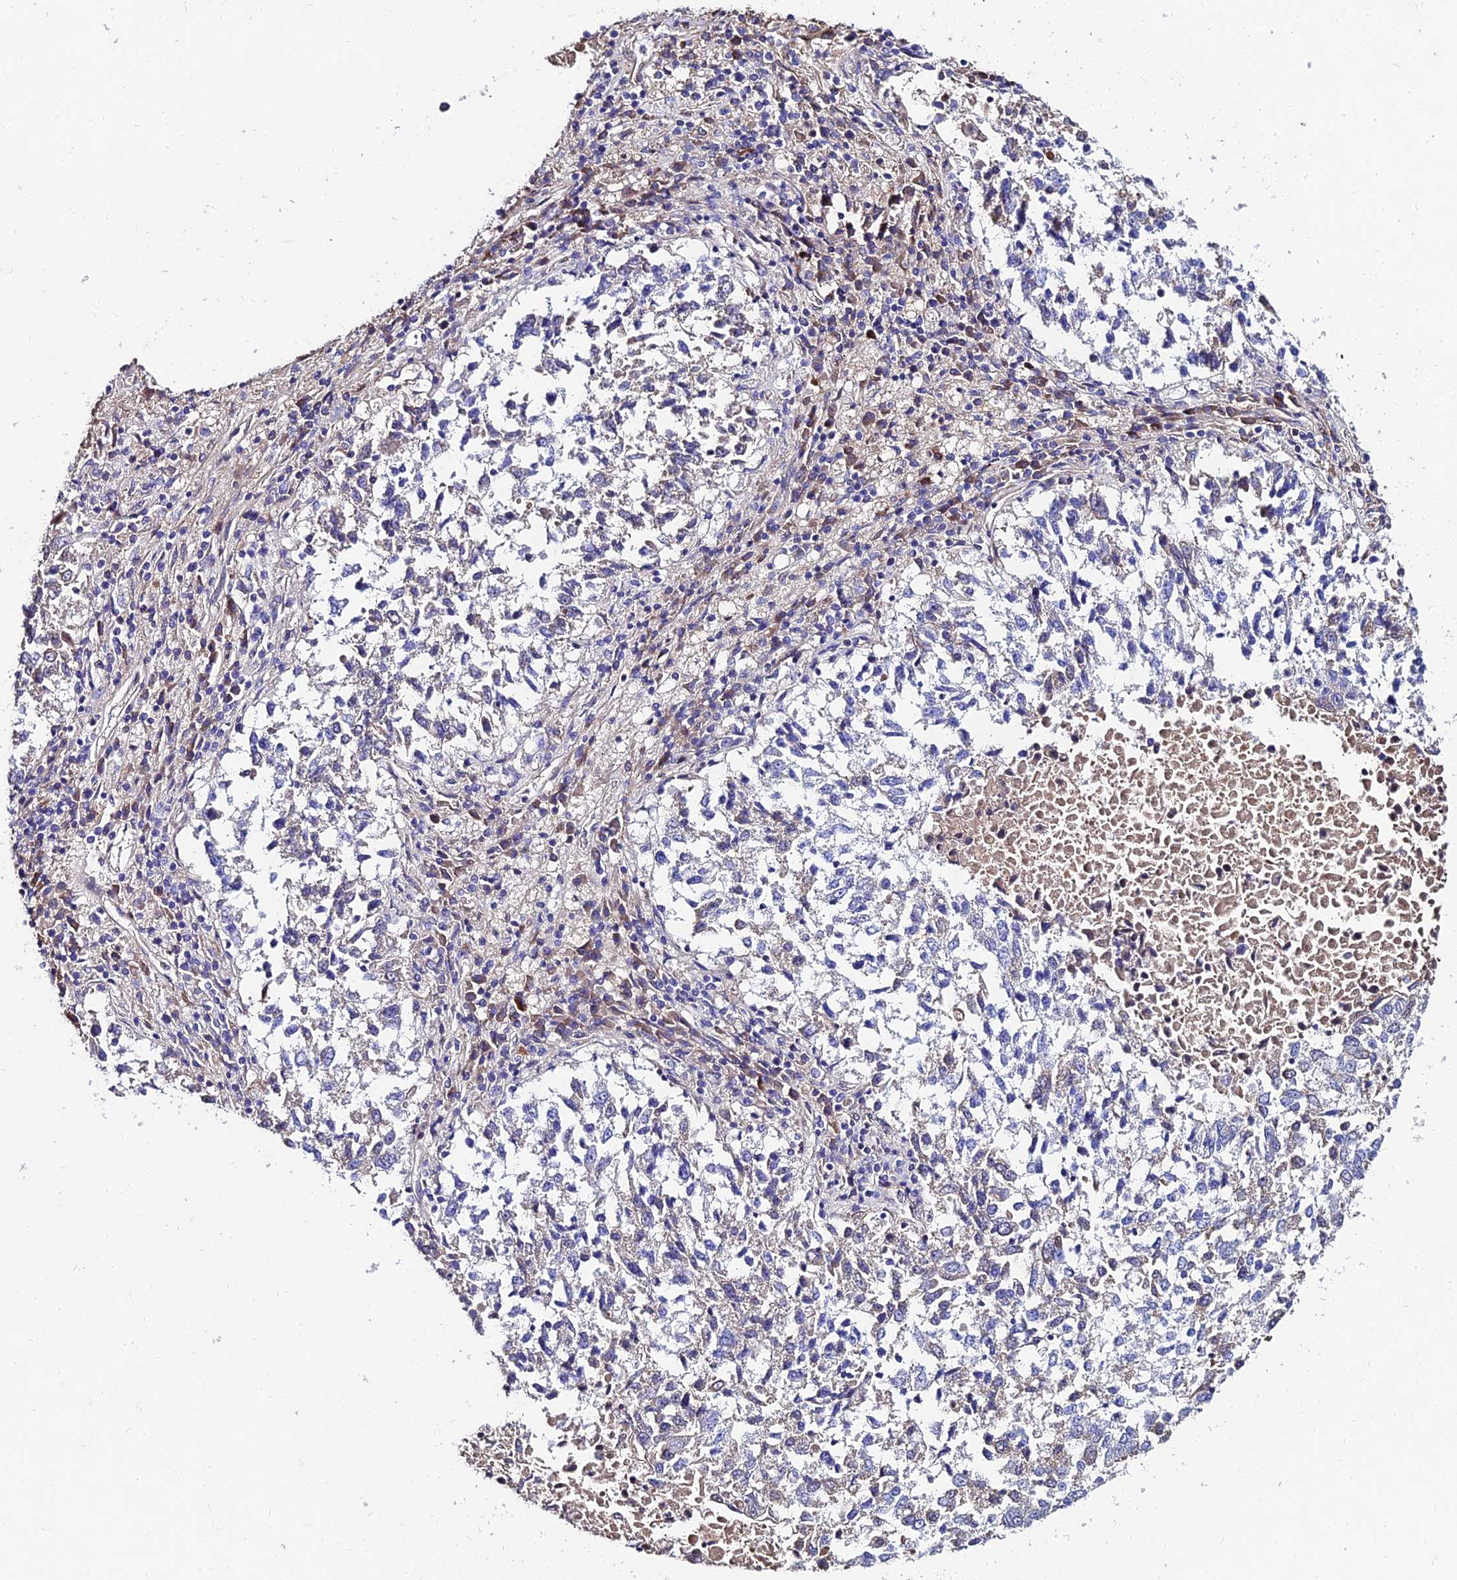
{"staining": {"intensity": "negative", "quantity": "none", "location": "none"}, "tissue": "lung cancer", "cell_type": "Tumor cells", "image_type": "cancer", "snomed": [{"axis": "morphology", "description": "Squamous cell carcinoma, NOS"}, {"axis": "topography", "description": "Lung"}], "caption": "Micrograph shows no significant protein expression in tumor cells of squamous cell carcinoma (lung).", "gene": "TRIM24", "patient": {"sex": "male", "age": 73}}